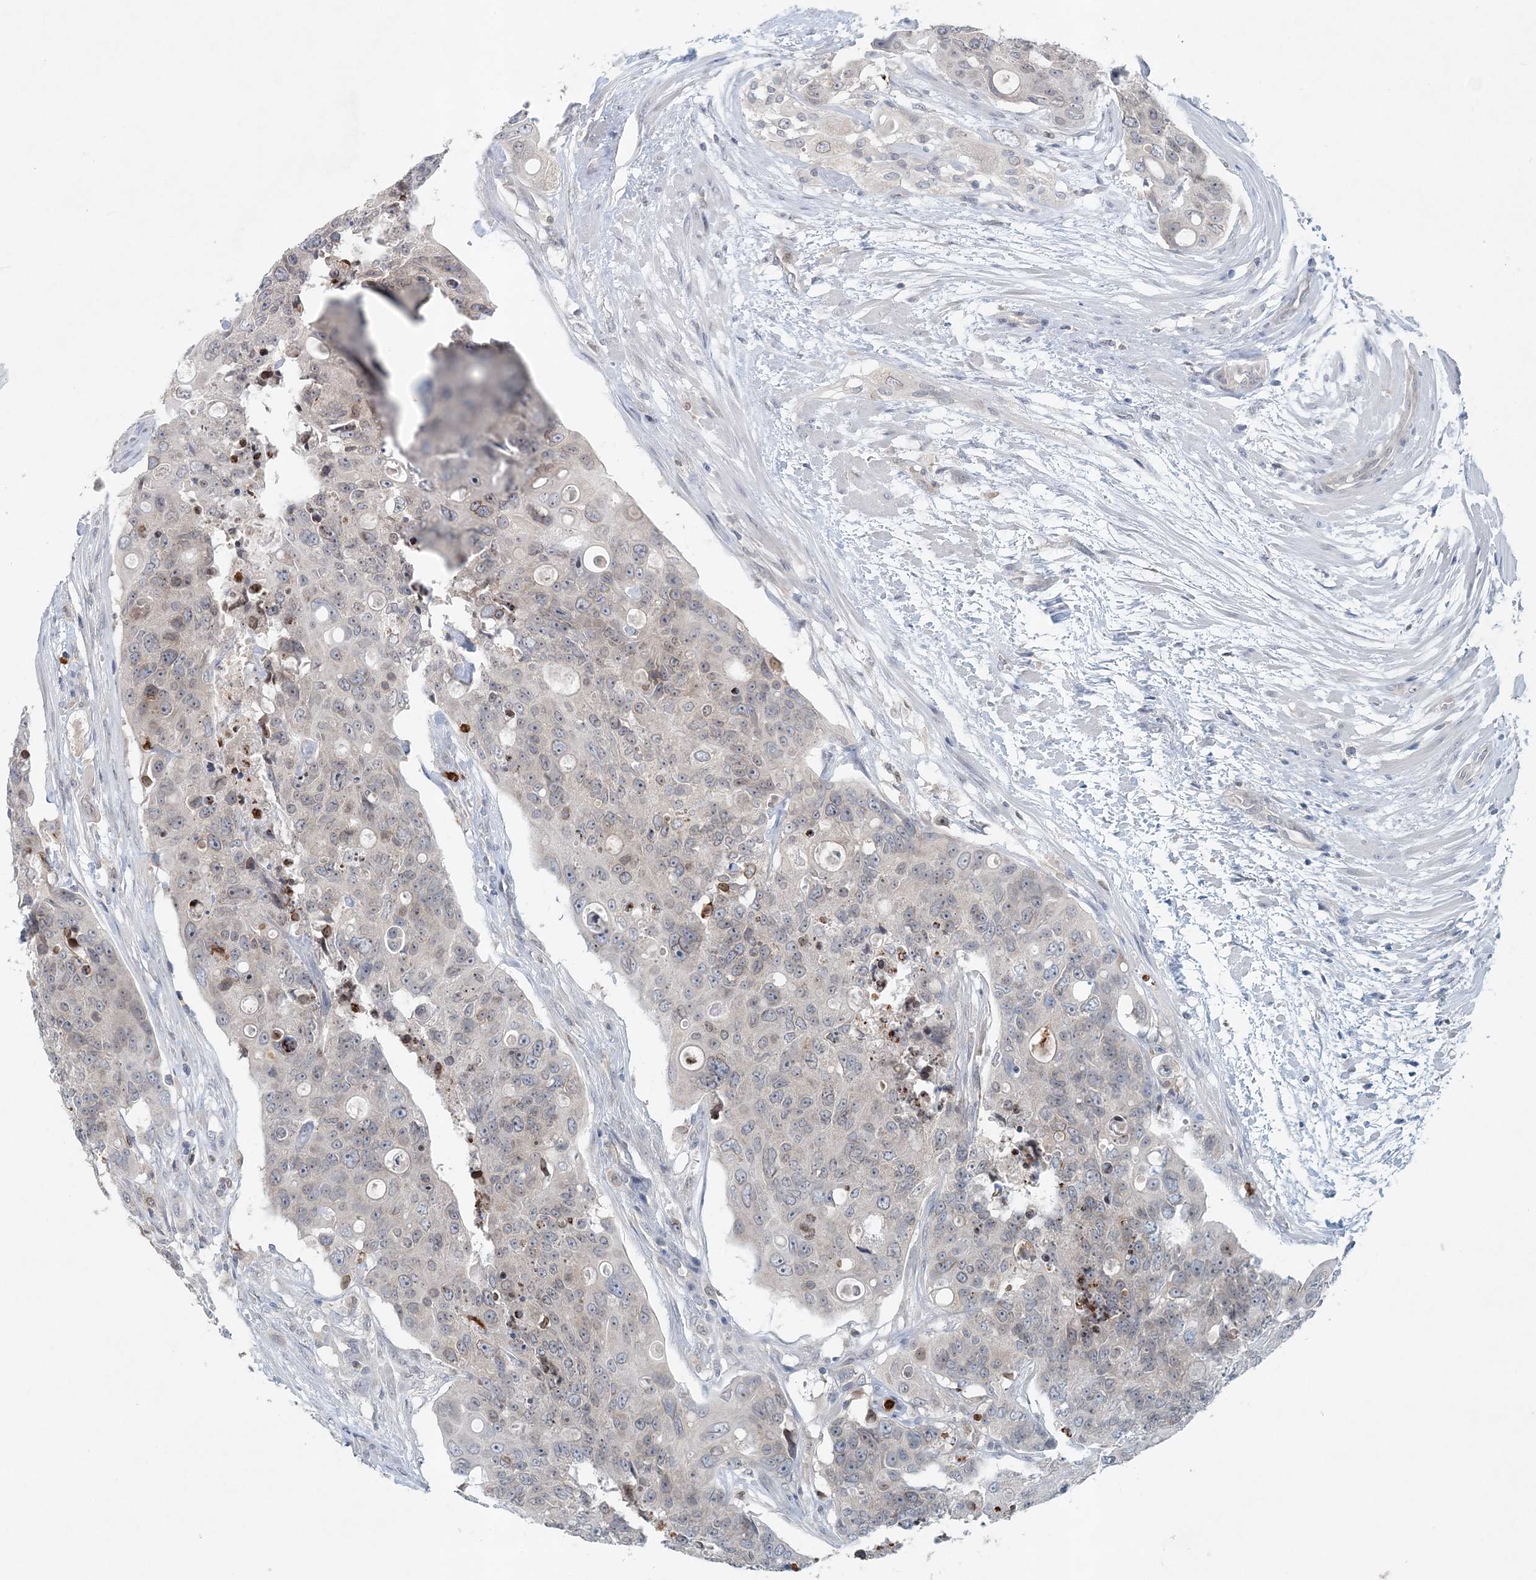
{"staining": {"intensity": "weak", "quantity": "<25%", "location": "cytoplasmic/membranous,nuclear"}, "tissue": "colorectal cancer", "cell_type": "Tumor cells", "image_type": "cancer", "snomed": [{"axis": "morphology", "description": "Adenocarcinoma, NOS"}, {"axis": "topography", "description": "Colon"}], "caption": "Tumor cells are negative for protein expression in human adenocarcinoma (colorectal).", "gene": "NUP54", "patient": {"sex": "female", "age": 57}}